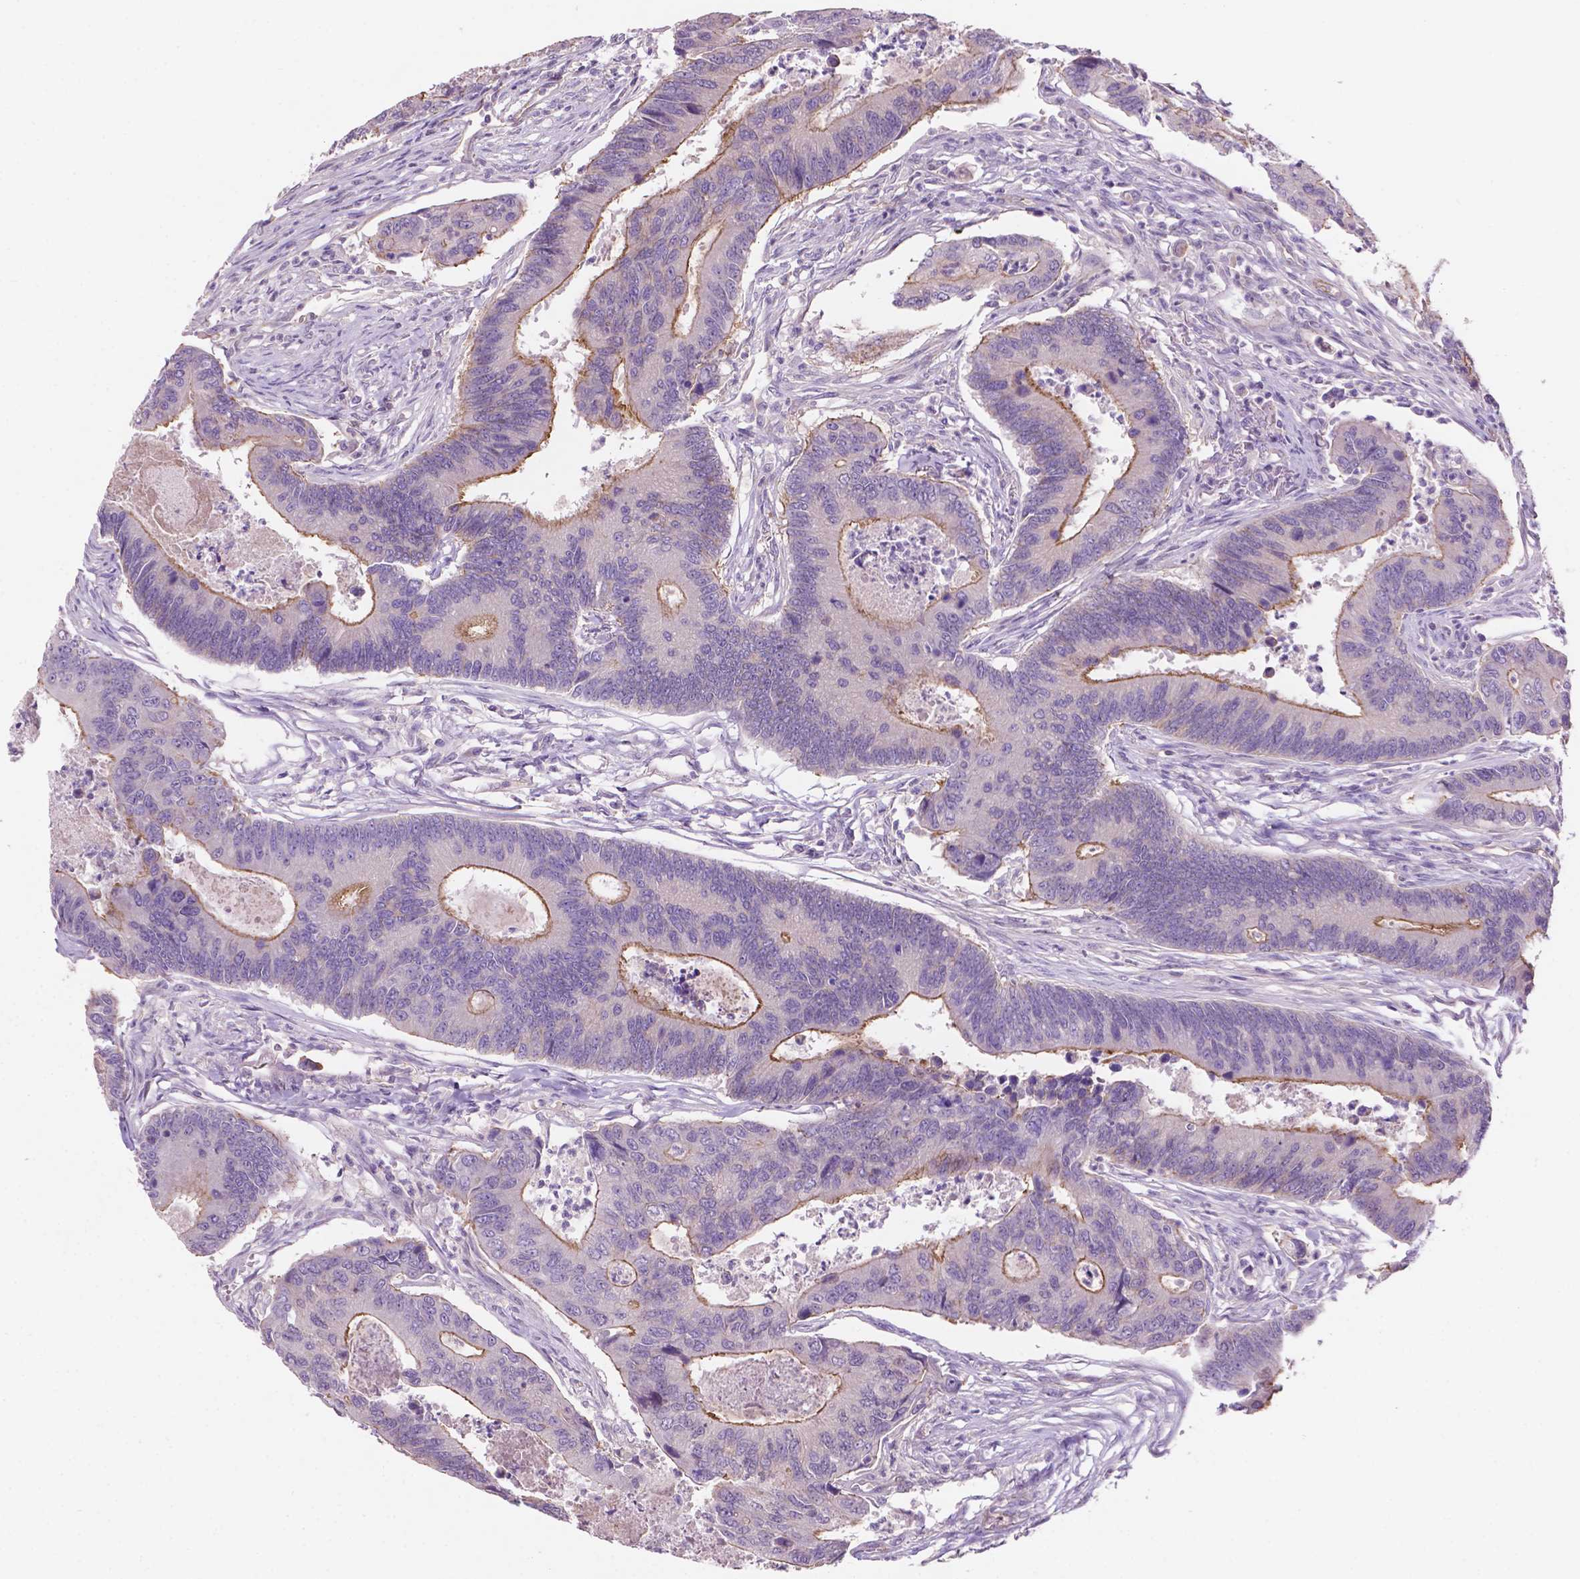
{"staining": {"intensity": "moderate", "quantity": "<25%", "location": "cytoplasmic/membranous"}, "tissue": "colorectal cancer", "cell_type": "Tumor cells", "image_type": "cancer", "snomed": [{"axis": "morphology", "description": "Adenocarcinoma, NOS"}, {"axis": "topography", "description": "Colon"}], "caption": "Immunohistochemistry (IHC) (DAB (3,3'-diaminobenzidine)) staining of human adenocarcinoma (colorectal) reveals moderate cytoplasmic/membranous protein expression in approximately <25% of tumor cells.", "gene": "ARL5C", "patient": {"sex": "female", "age": 67}}